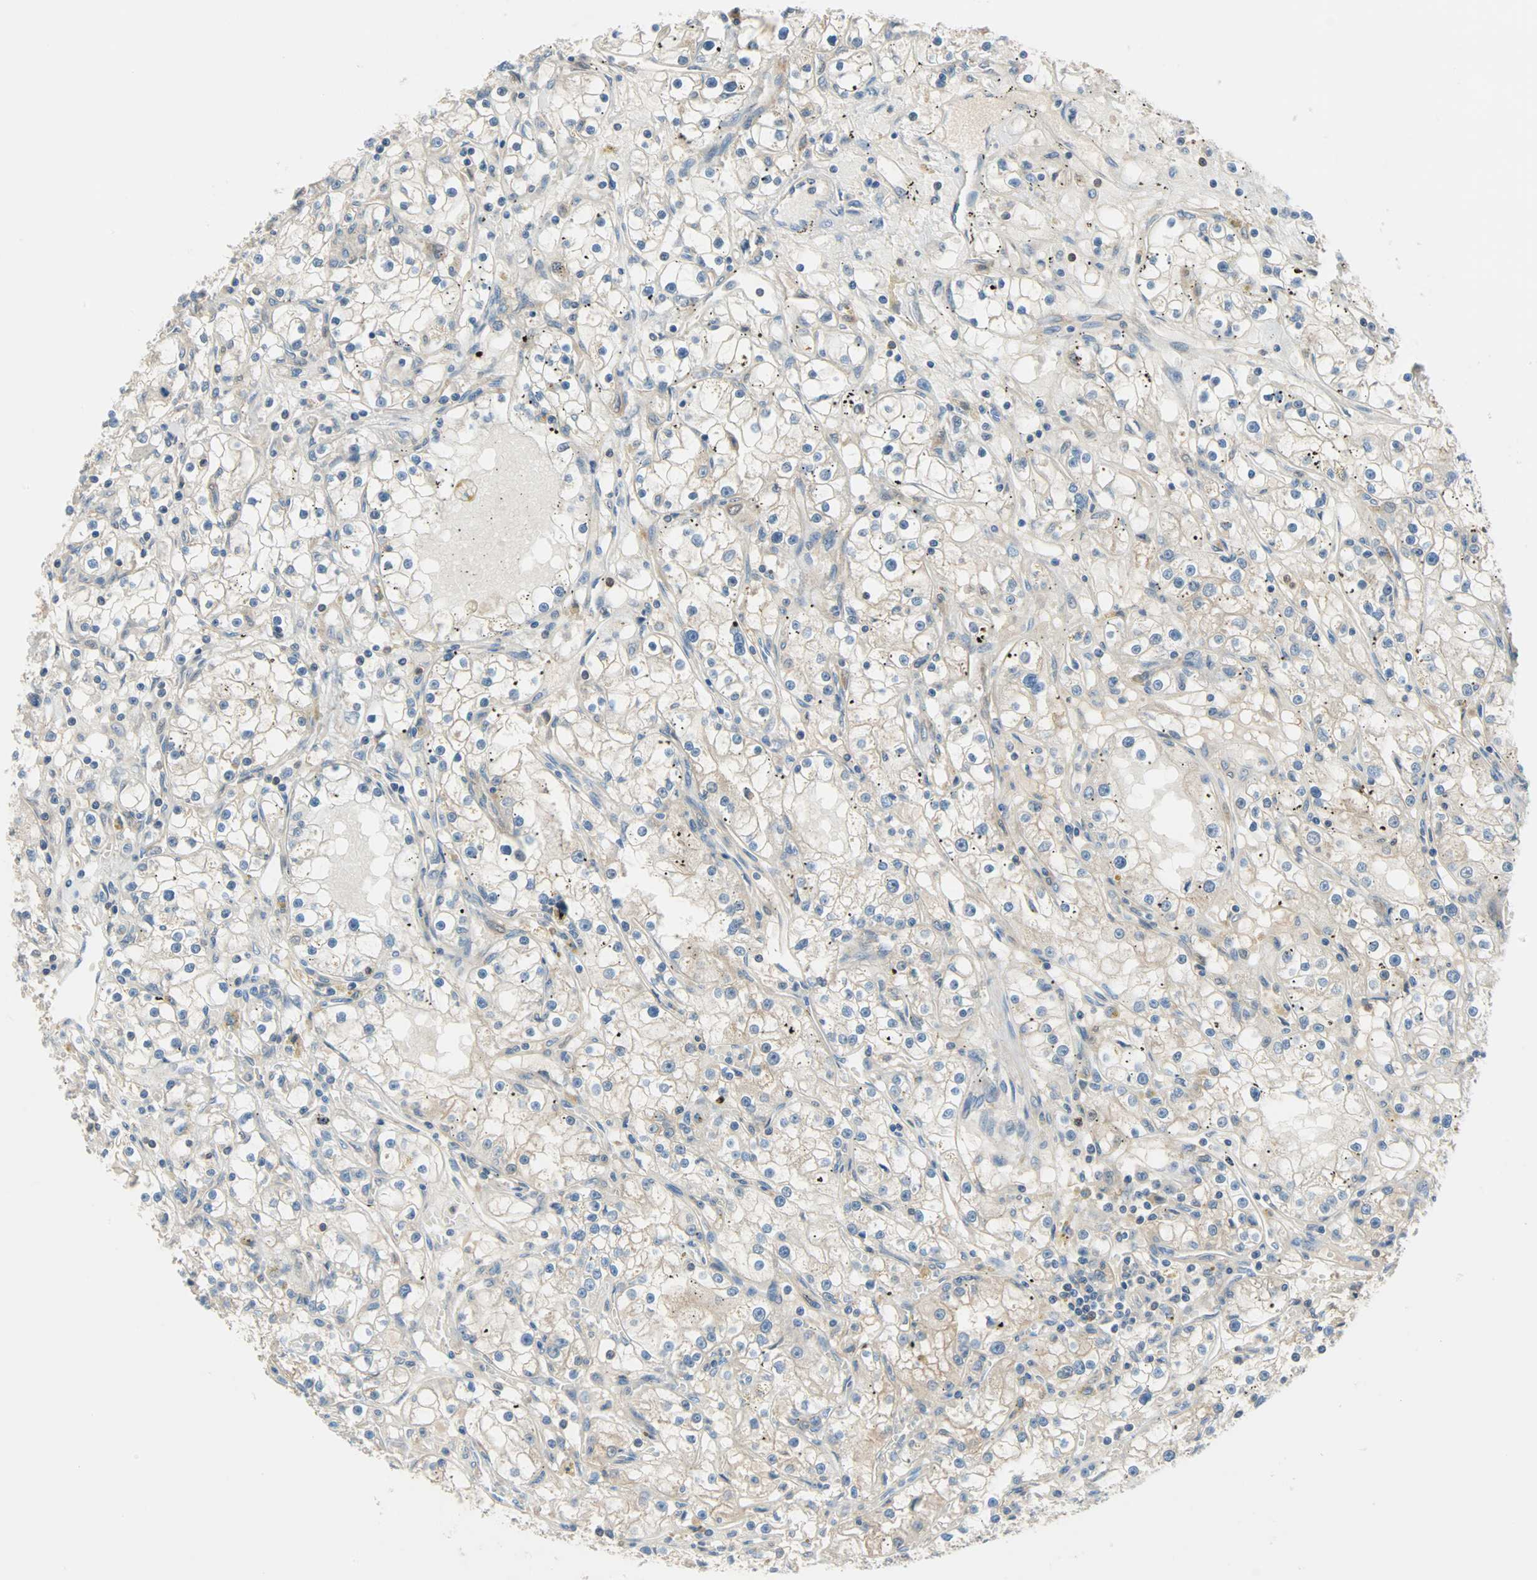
{"staining": {"intensity": "weak", "quantity": "25%-75%", "location": "cytoplasmic/membranous"}, "tissue": "renal cancer", "cell_type": "Tumor cells", "image_type": "cancer", "snomed": [{"axis": "morphology", "description": "Adenocarcinoma, NOS"}, {"axis": "topography", "description": "Kidney"}], "caption": "Protein analysis of renal cancer tissue reveals weak cytoplasmic/membranous staining in approximately 25%-75% of tumor cells.", "gene": "TNFRSF12A", "patient": {"sex": "male", "age": 56}}